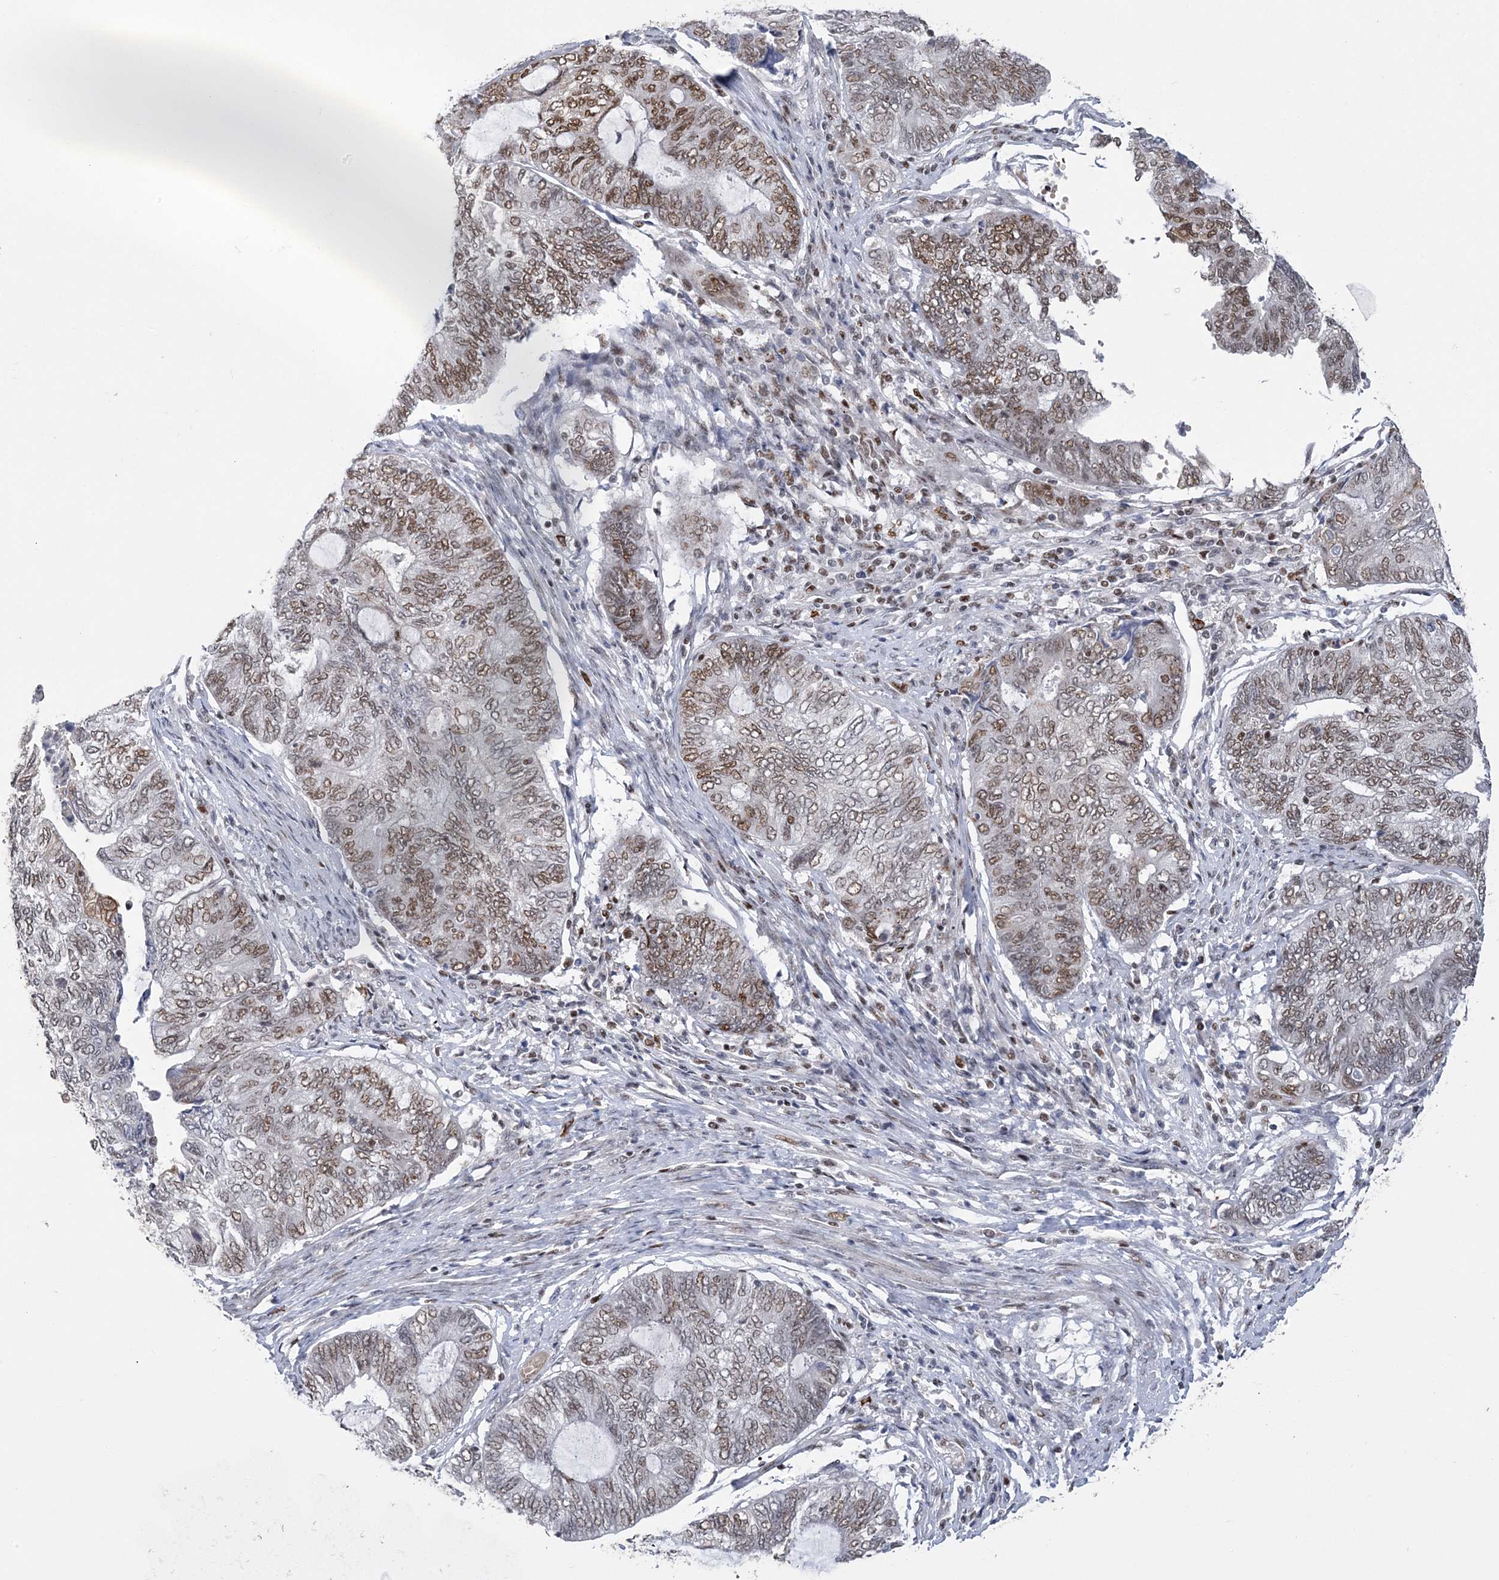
{"staining": {"intensity": "moderate", "quantity": ">75%", "location": "nuclear"}, "tissue": "endometrial cancer", "cell_type": "Tumor cells", "image_type": "cancer", "snomed": [{"axis": "morphology", "description": "Adenocarcinoma, NOS"}, {"axis": "topography", "description": "Uterus"}, {"axis": "topography", "description": "Endometrium"}], "caption": "Endometrial adenocarcinoma tissue demonstrates moderate nuclear positivity in about >75% of tumor cells (DAB IHC with brightfield microscopy, high magnification).", "gene": "ZBTB7A", "patient": {"sex": "female", "age": 70}}